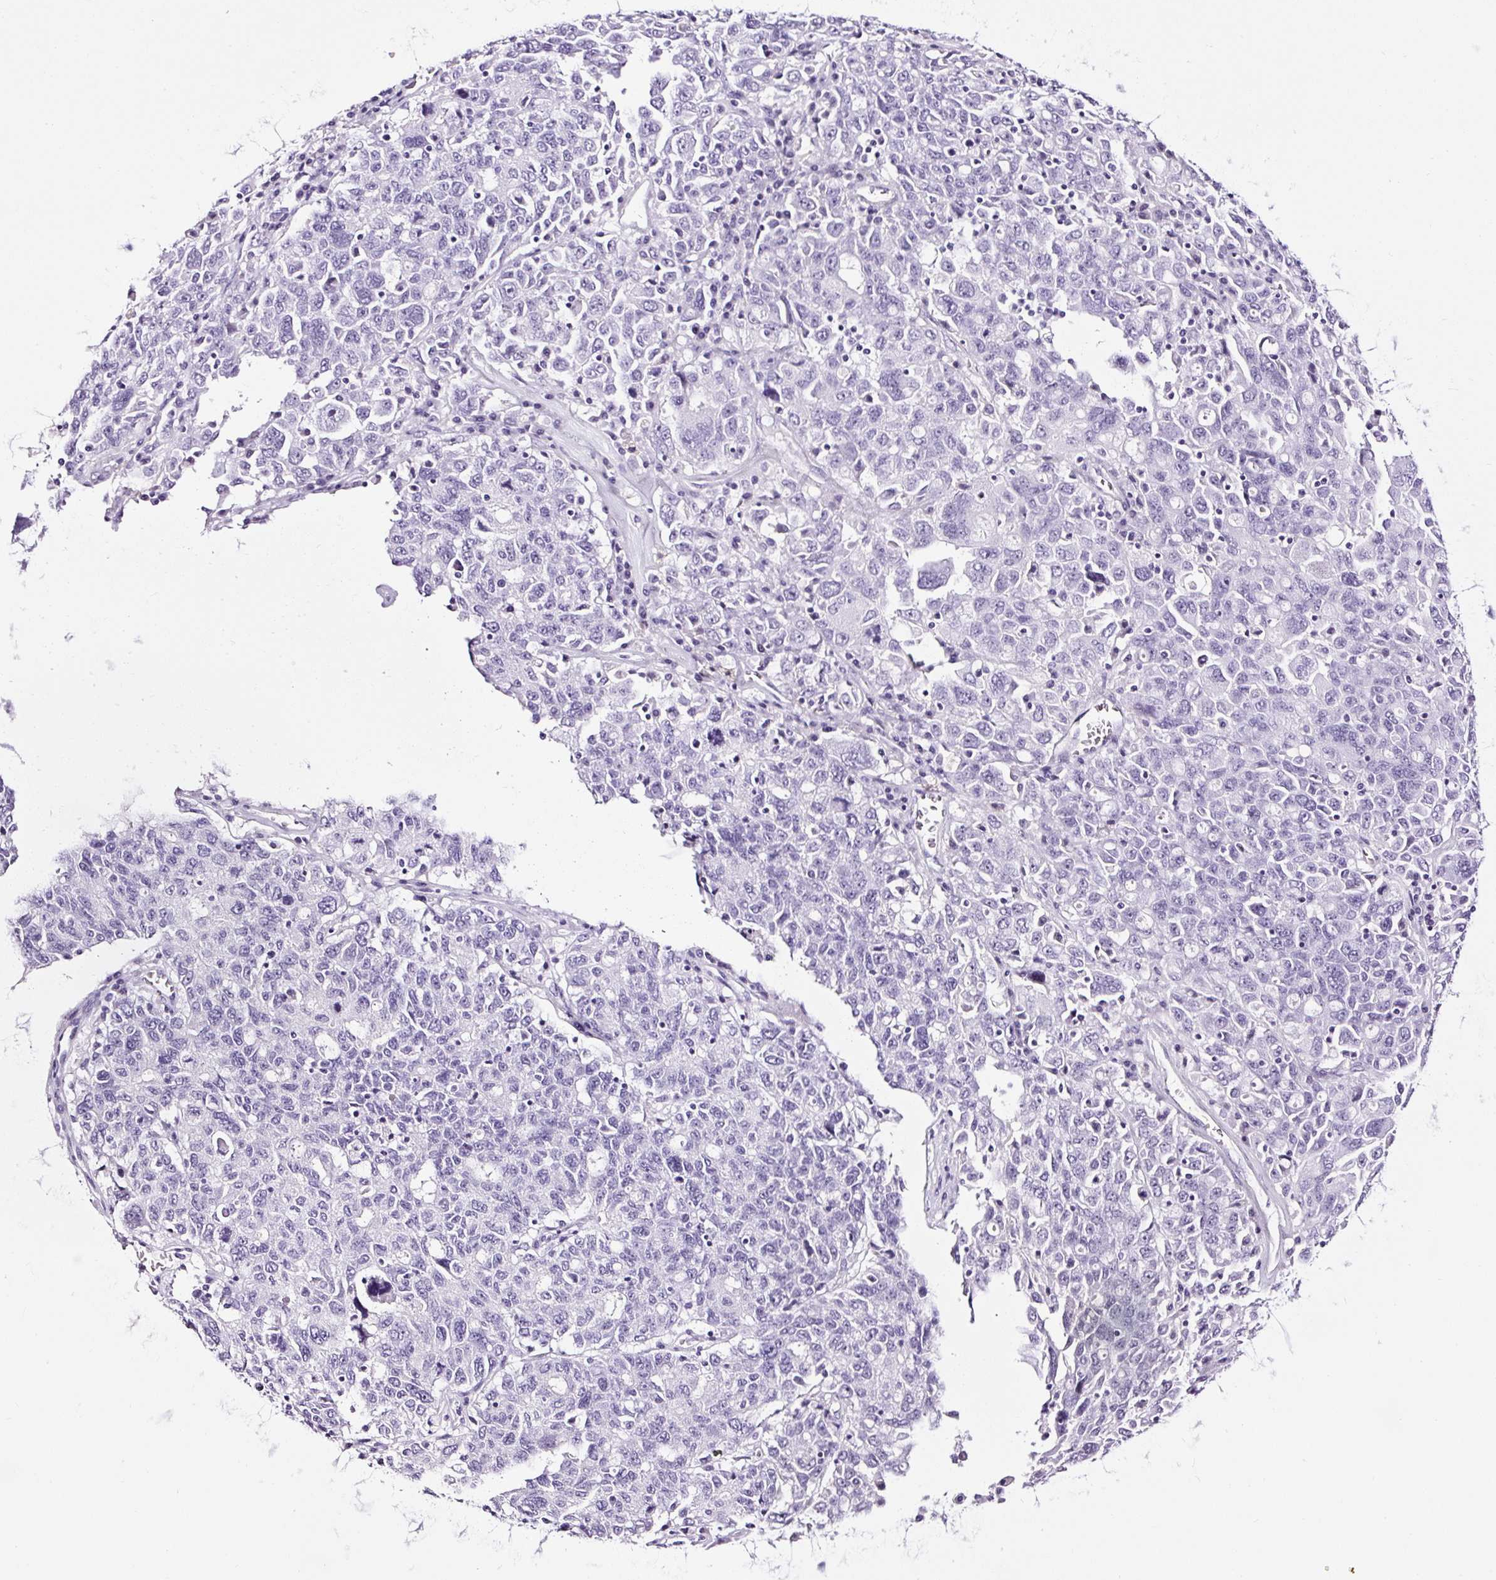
{"staining": {"intensity": "negative", "quantity": "none", "location": "none"}, "tissue": "ovarian cancer", "cell_type": "Tumor cells", "image_type": "cancer", "snomed": [{"axis": "morphology", "description": "Carcinoma, endometroid"}, {"axis": "topography", "description": "Ovary"}], "caption": "High power microscopy image of an IHC image of ovarian cancer, revealing no significant staining in tumor cells.", "gene": "NPHS2", "patient": {"sex": "female", "age": 62}}